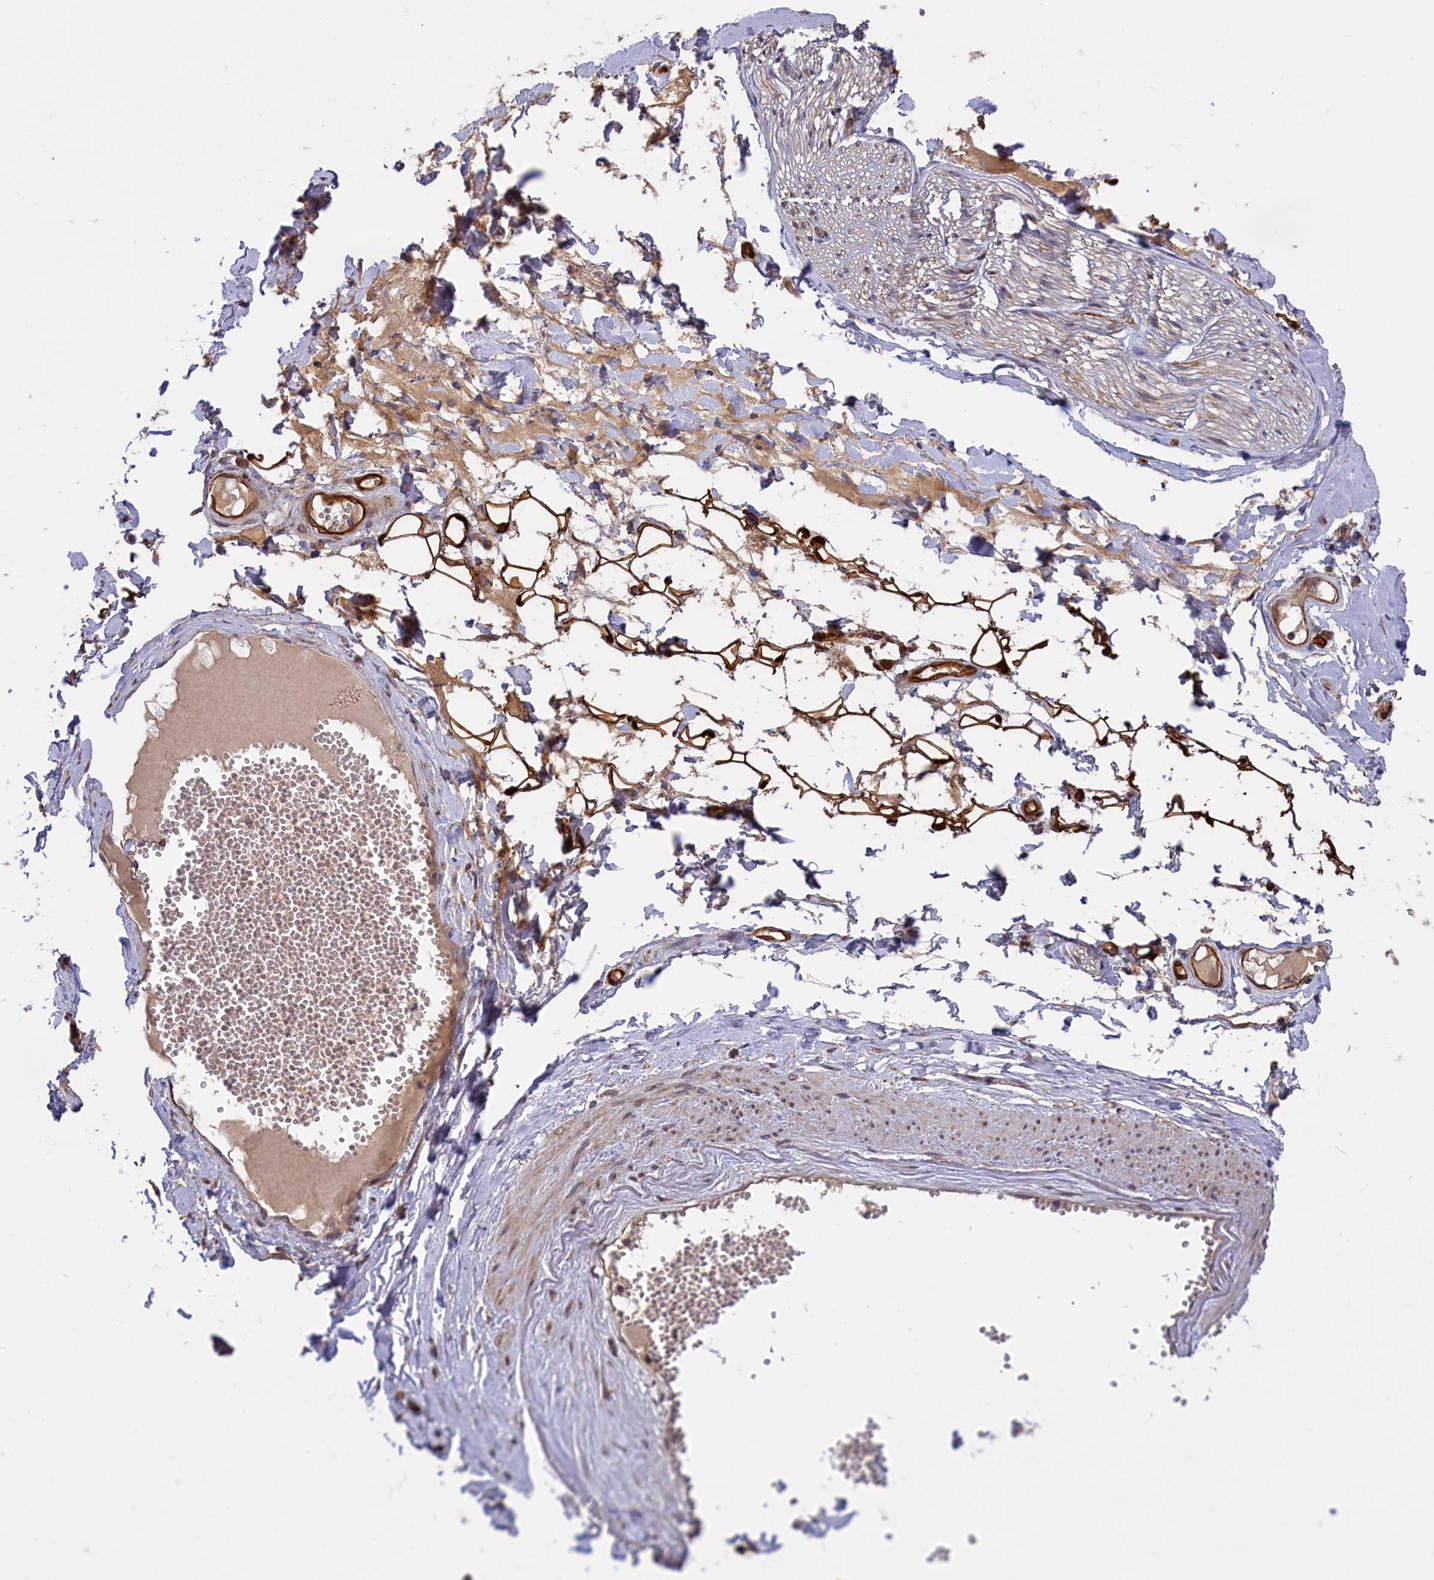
{"staining": {"intensity": "strong", "quantity": ">75%", "location": "cytoplasmic/membranous"}, "tissue": "adipose tissue", "cell_type": "Adipocytes", "image_type": "normal", "snomed": [{"axis": "morphology", "description": "Normal tissue, NOS"}, {"axis": "morphology", "description": "Inflammation, NOS"}, {"axis": "topography", "description": "Salivary gland"}, {"axis": "topography", "description": "Peripheral nerve tissue"}], "caption": "High-power microscopy captured an immunohistochemistry (IHC) image of unremarkable adipose tissue, revealing strong cytoplasmic/membranous positivity in approximately >75% of adipocytes.", "gene": "DENND1B", "patient": {"sex": "female", "age": 75}}